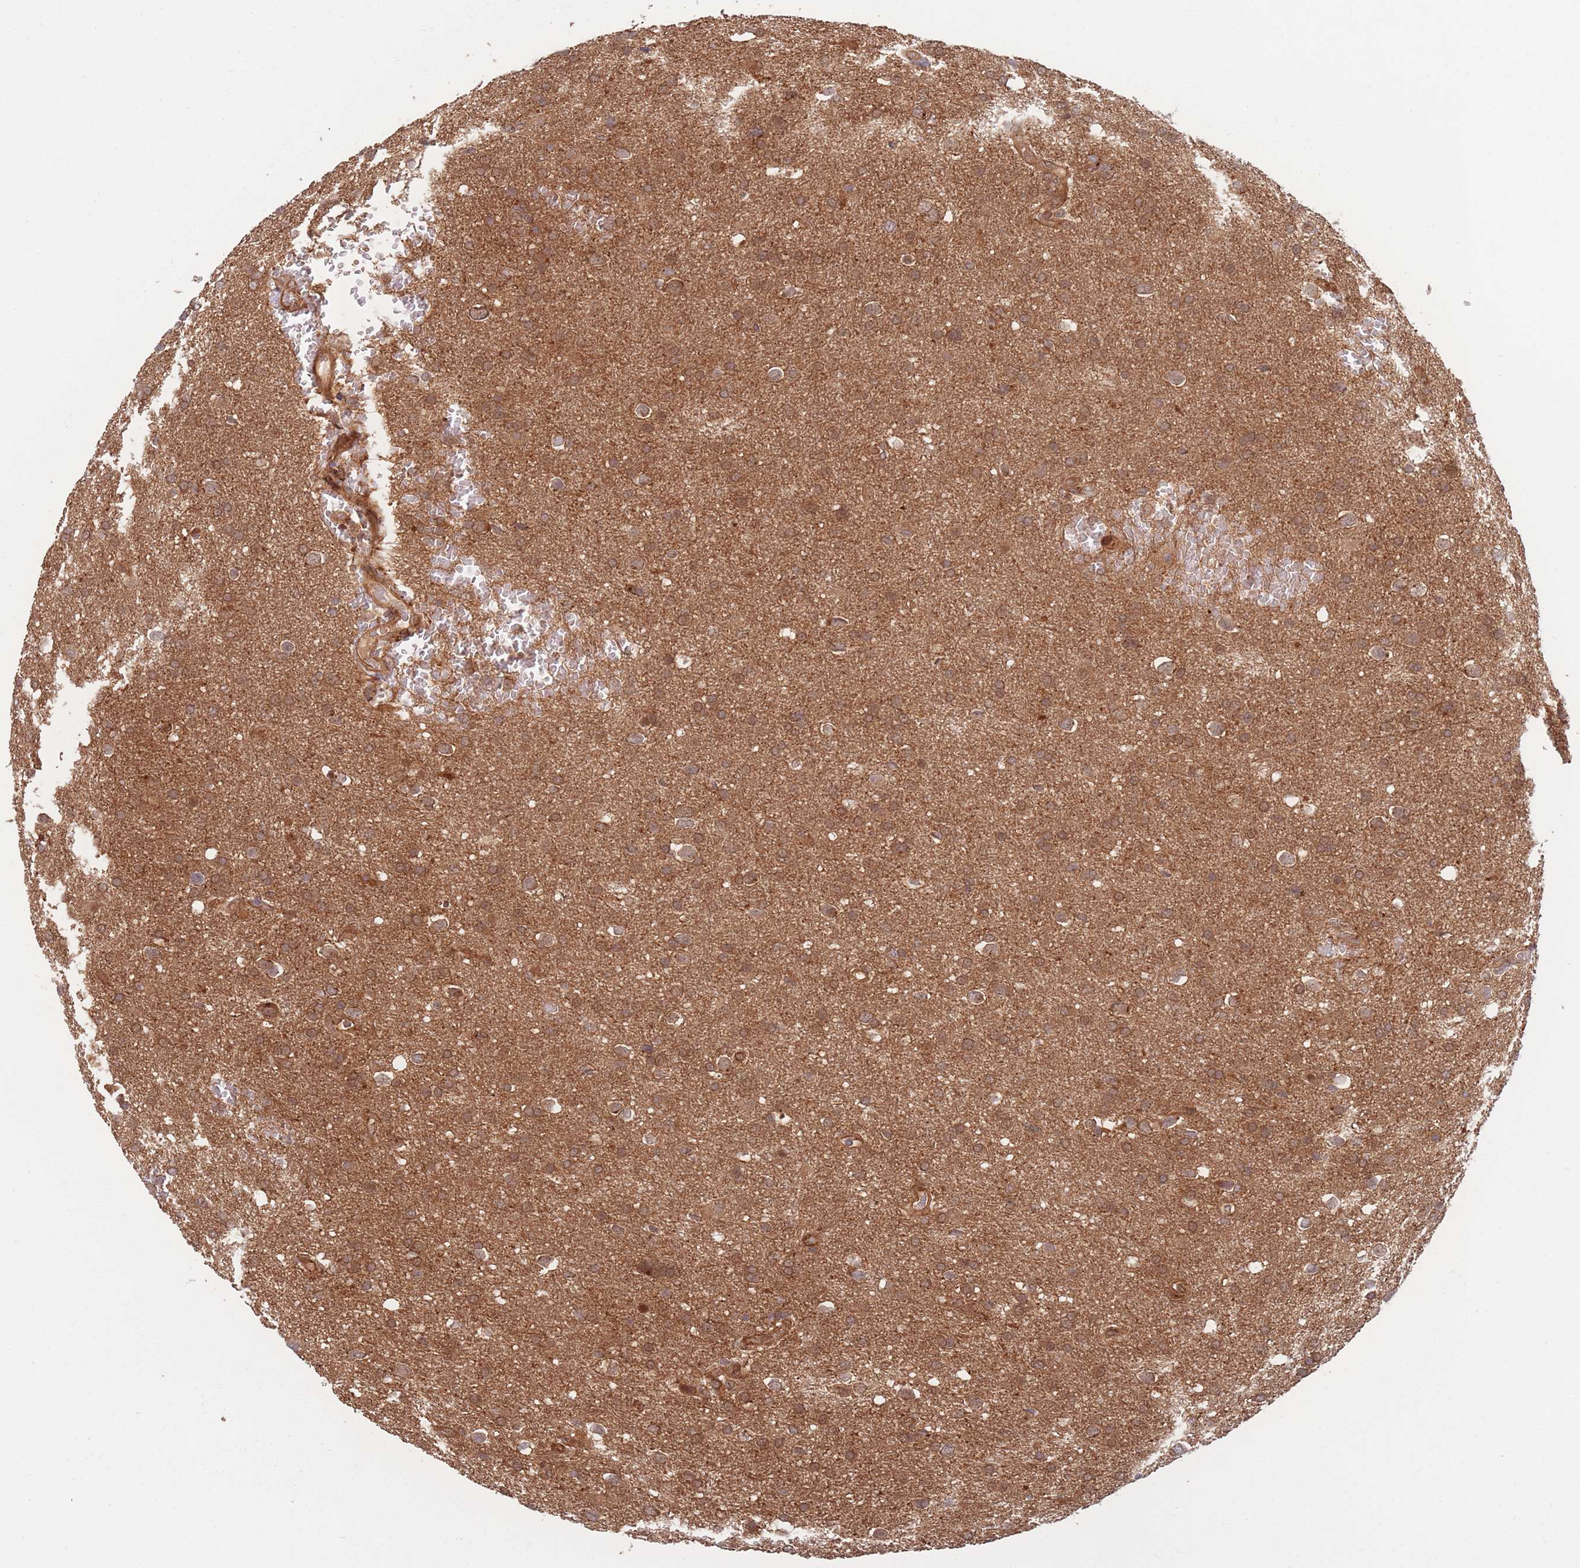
{"staining": {"intensity": "moderate", "quantity": ">75%", "location": "cytoplasmic/membranous"}, "tissue": "glioma", "cell_type": "Tumor cells", "image_type": "cancer", "snomed": [{"axis": "morphology", "description": "Glioma, malignant, Low grade"}, {"axis": "topography", "description": "Brain"}], "caption": "This is an image of IHC staining of glioma, which shows moderate expression in the cytoplasmic/membranous of tumor cells.", "gene": "PODXL2", "patient": {"sex": "female", "age": 32}}